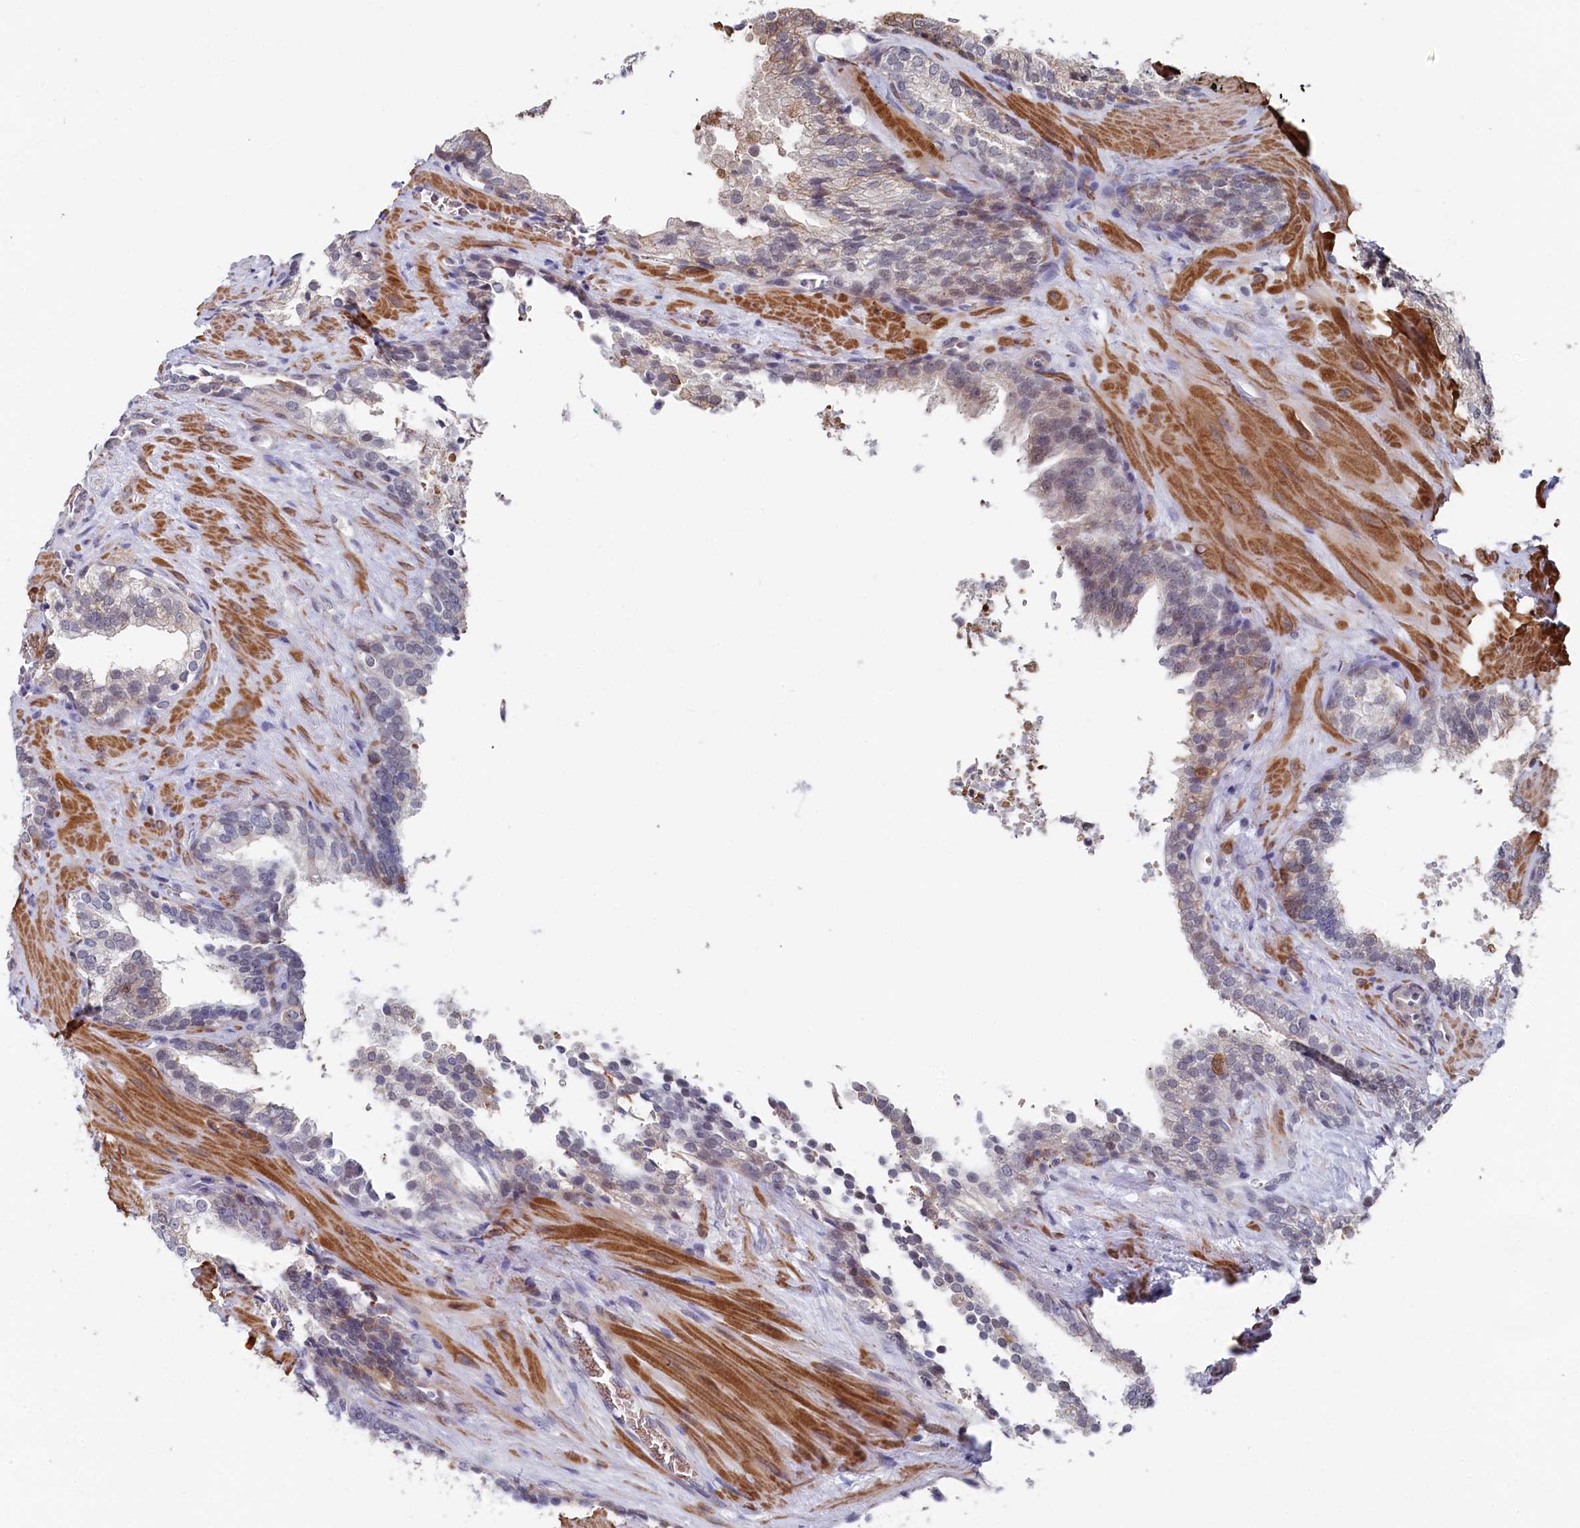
{"staining": {"intensity": "weak", "quantity": "<25%", "location": "nuclear"}, "tissue": "prostate cancer", "cell_type": "Tumor cells", "image_type": "cancer", "snomed": [{"axis": "morphology", "description": "Adenocarcinoma, High grade"}, {"axis": "topography", "description": "Prostate"}], "caption": "High power microscopy micrograph of an IHC image of prostate adenocarcinoma (high-grade), revealing no significant expression in tumor cells.", "gene": "TIGD4", "patient": {"sex": "male", "age": 57}}